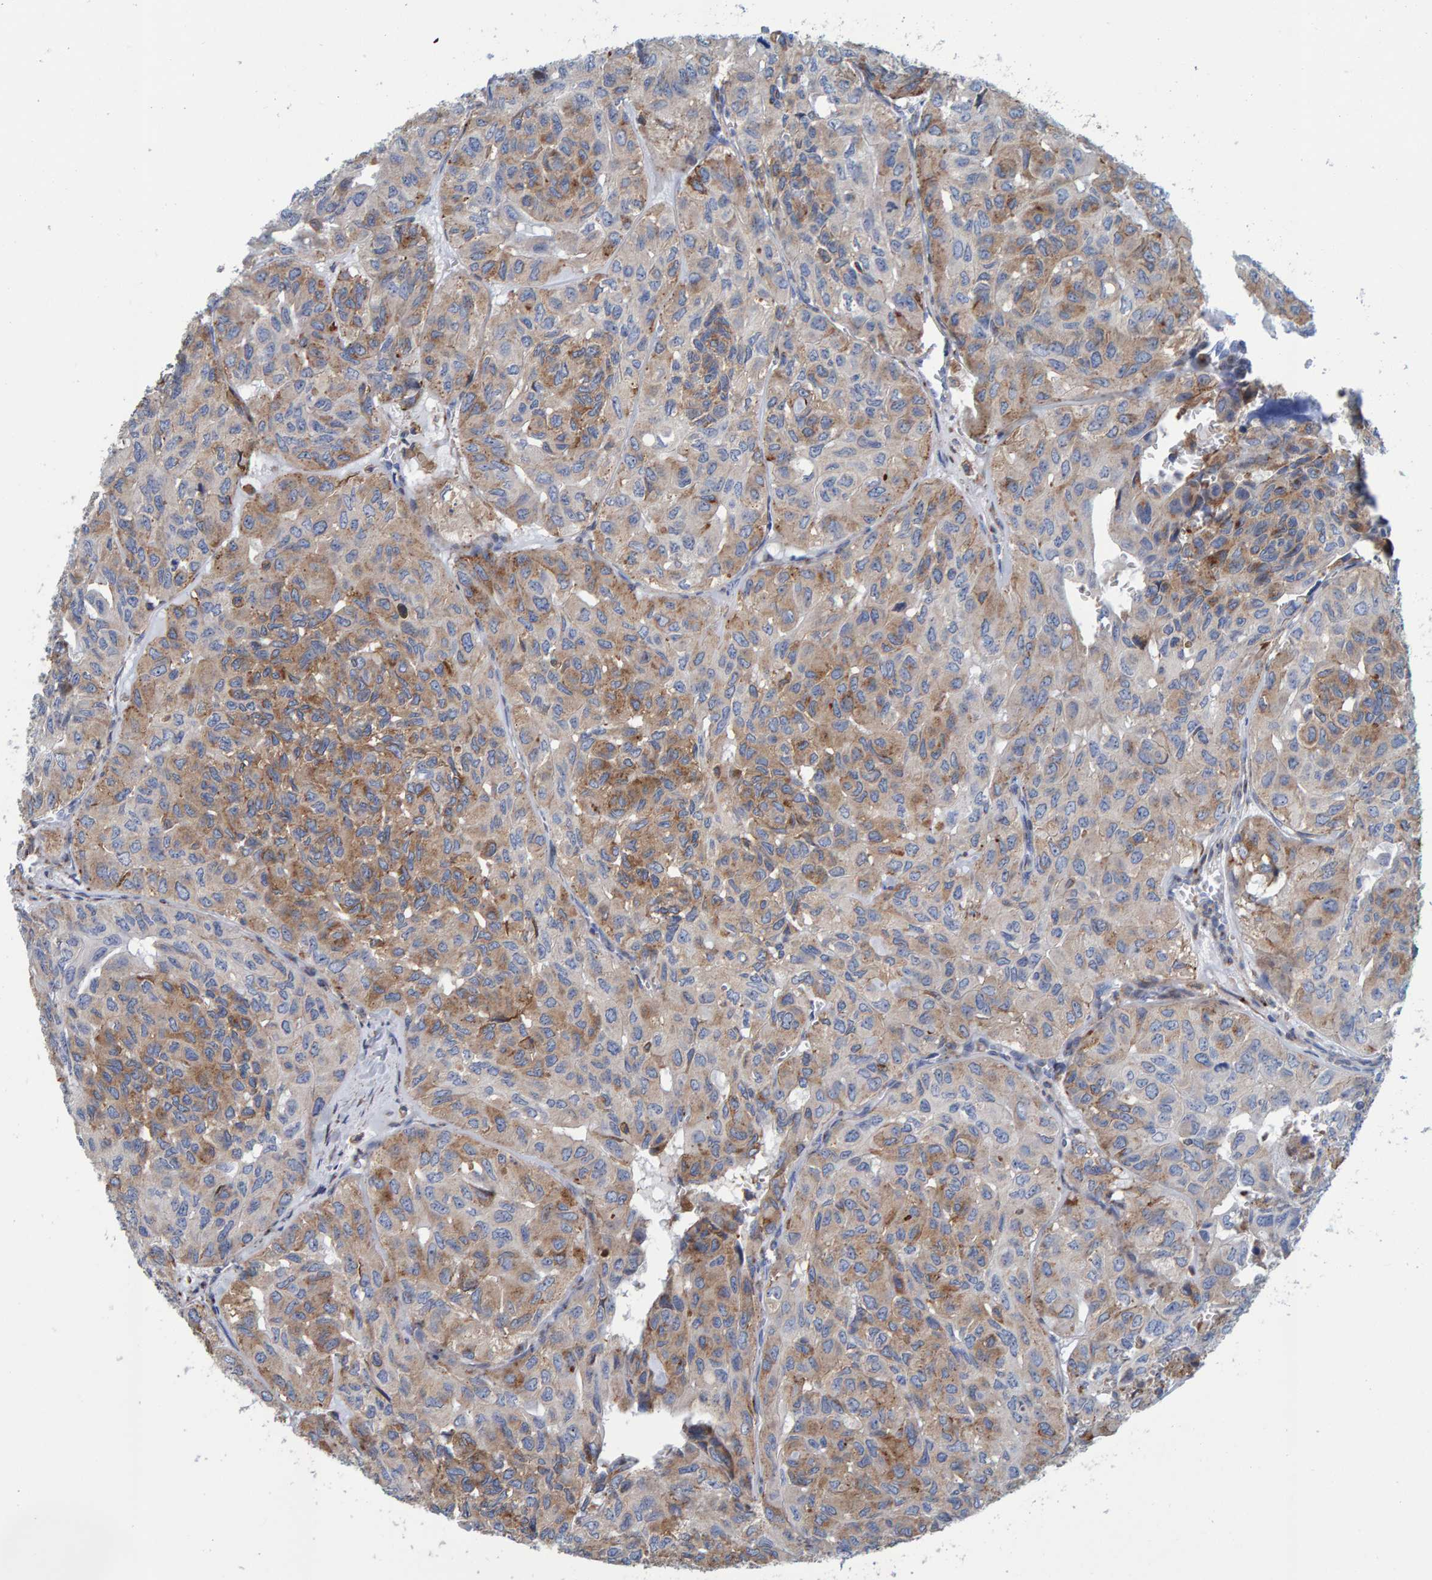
{"staining": {"intensity": "moderate", "quantity": "25%-75%", "location": "cytoplasmic/membranous"}, "tissue": "head and neck cancer", "cell_type": "Tumor cells", "image_type": "cancer", "snomed": [{"axis": "morphology", "description": "Adenocarcinoma, NOS"}, {"axis": "topography", "description": "Salivary gland, NOS"}, {"axis": "topography", "description": "Head-Neck"}], "caption": "Adenocarcinoma (head and neck) was stained to show a protein in brown. There is medium levels of moderate cytoplasmic/membranous staining in approximately 25%-75% of tumor cells. (DAB (3,3'-diaminobenzidine) IHC, brown staining for protein, blue staining for nuclei).", "gene": "LRP1", "patient": {"sex": "female", "age": 76}}